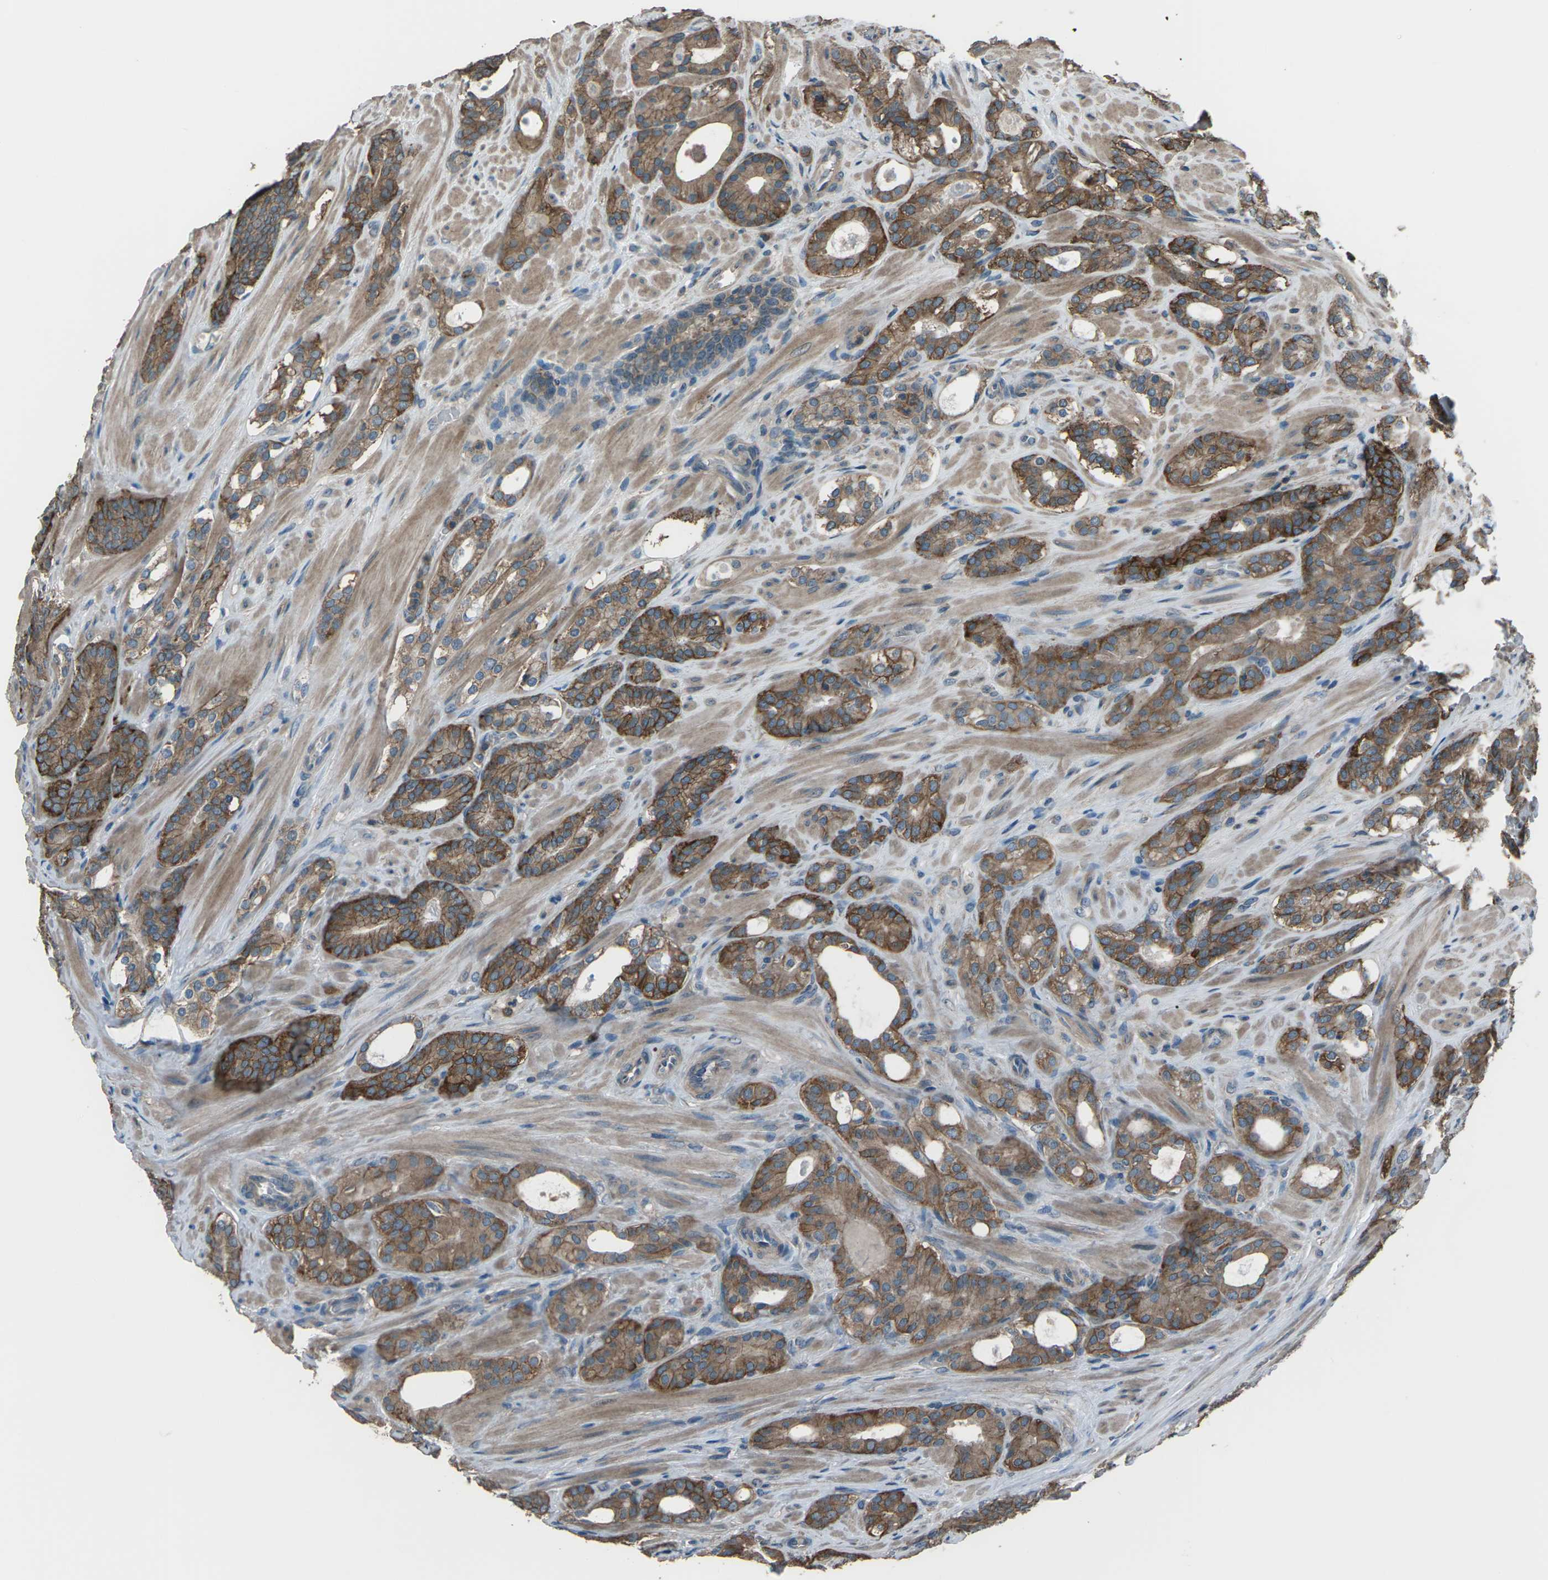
{"staining": {"intensity": "strong", "quantity": ">75%", "location": "cytoplasmic/membranous"}, "tissue": "prostate cancer", "cell_type": "Tumor cells", "image_type": "cancer", "snomed": [{"axis": "morphology", "description": "Adenocarcinoma, Low grade"}, {"axis": "topography", "description": "Prostate"}], "caption": "Tumor cells reveal strong cytoplasmic/membranous expression in approximately >75% of cells in prostate low-grade adenocarcinoma.", "gene": "CMTM4", "patient": {"sex": "male", "age": 63}}